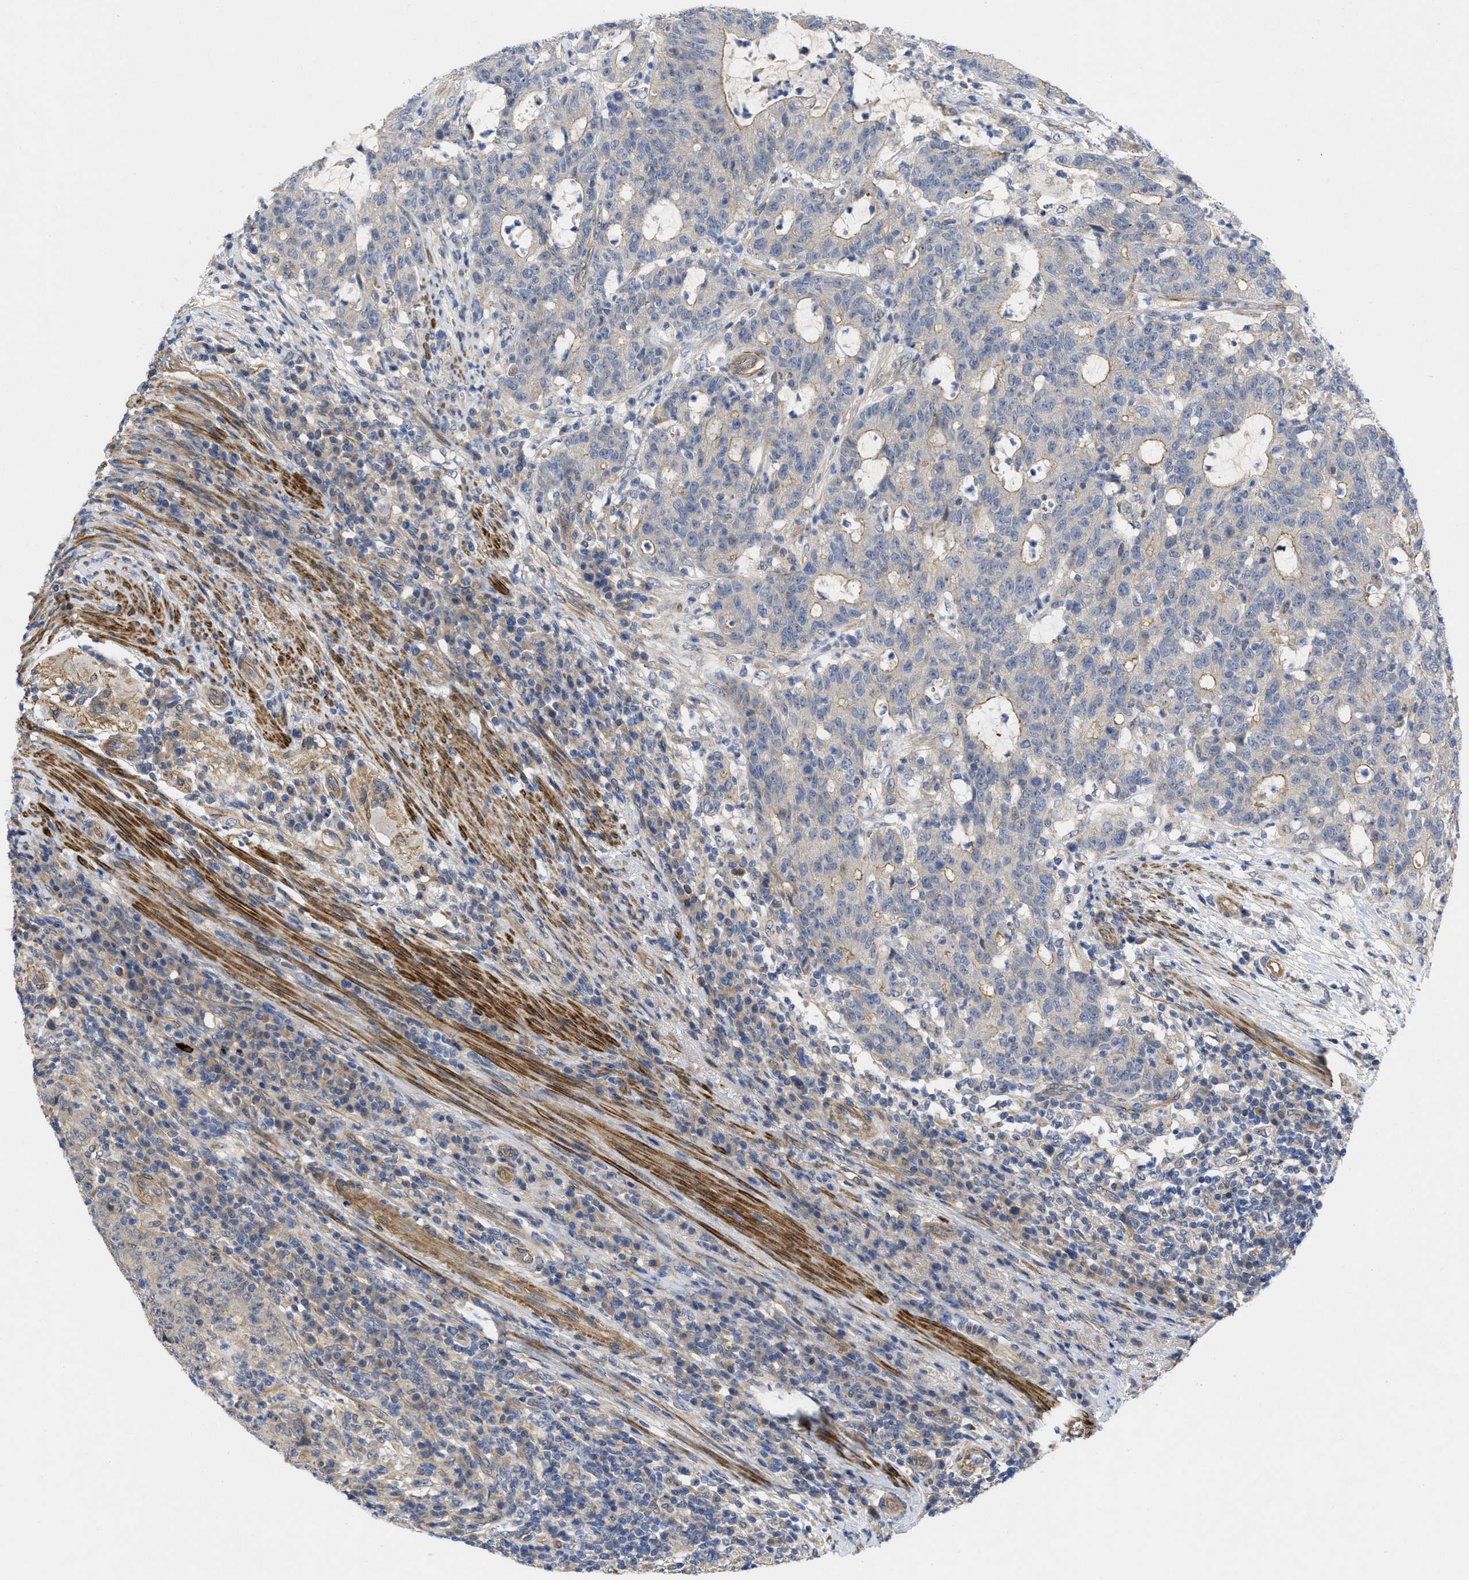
{"staining": {"intensity": "weak", "quantity": "<25%", "location": "cytoplasmic/membranous"}, "tissue": "colorectal cancer", "cell_type": "Tumor cells", "image_type": "cancer", "snomed": [{"axis": "morphology", "description": "Normal tissue, NOS"}, {"axis": "morphology", "description": "Adenocarcinoma, NOS"}, {"axis": "topography", "description": "Colon"}], "caption": "Photomicrograph shows no protein staining in tumor cells of colorectal adenocarcinoma tissue.", "gene": "ARHGEF26", "patient": {"sex": "female", "age": 75}}